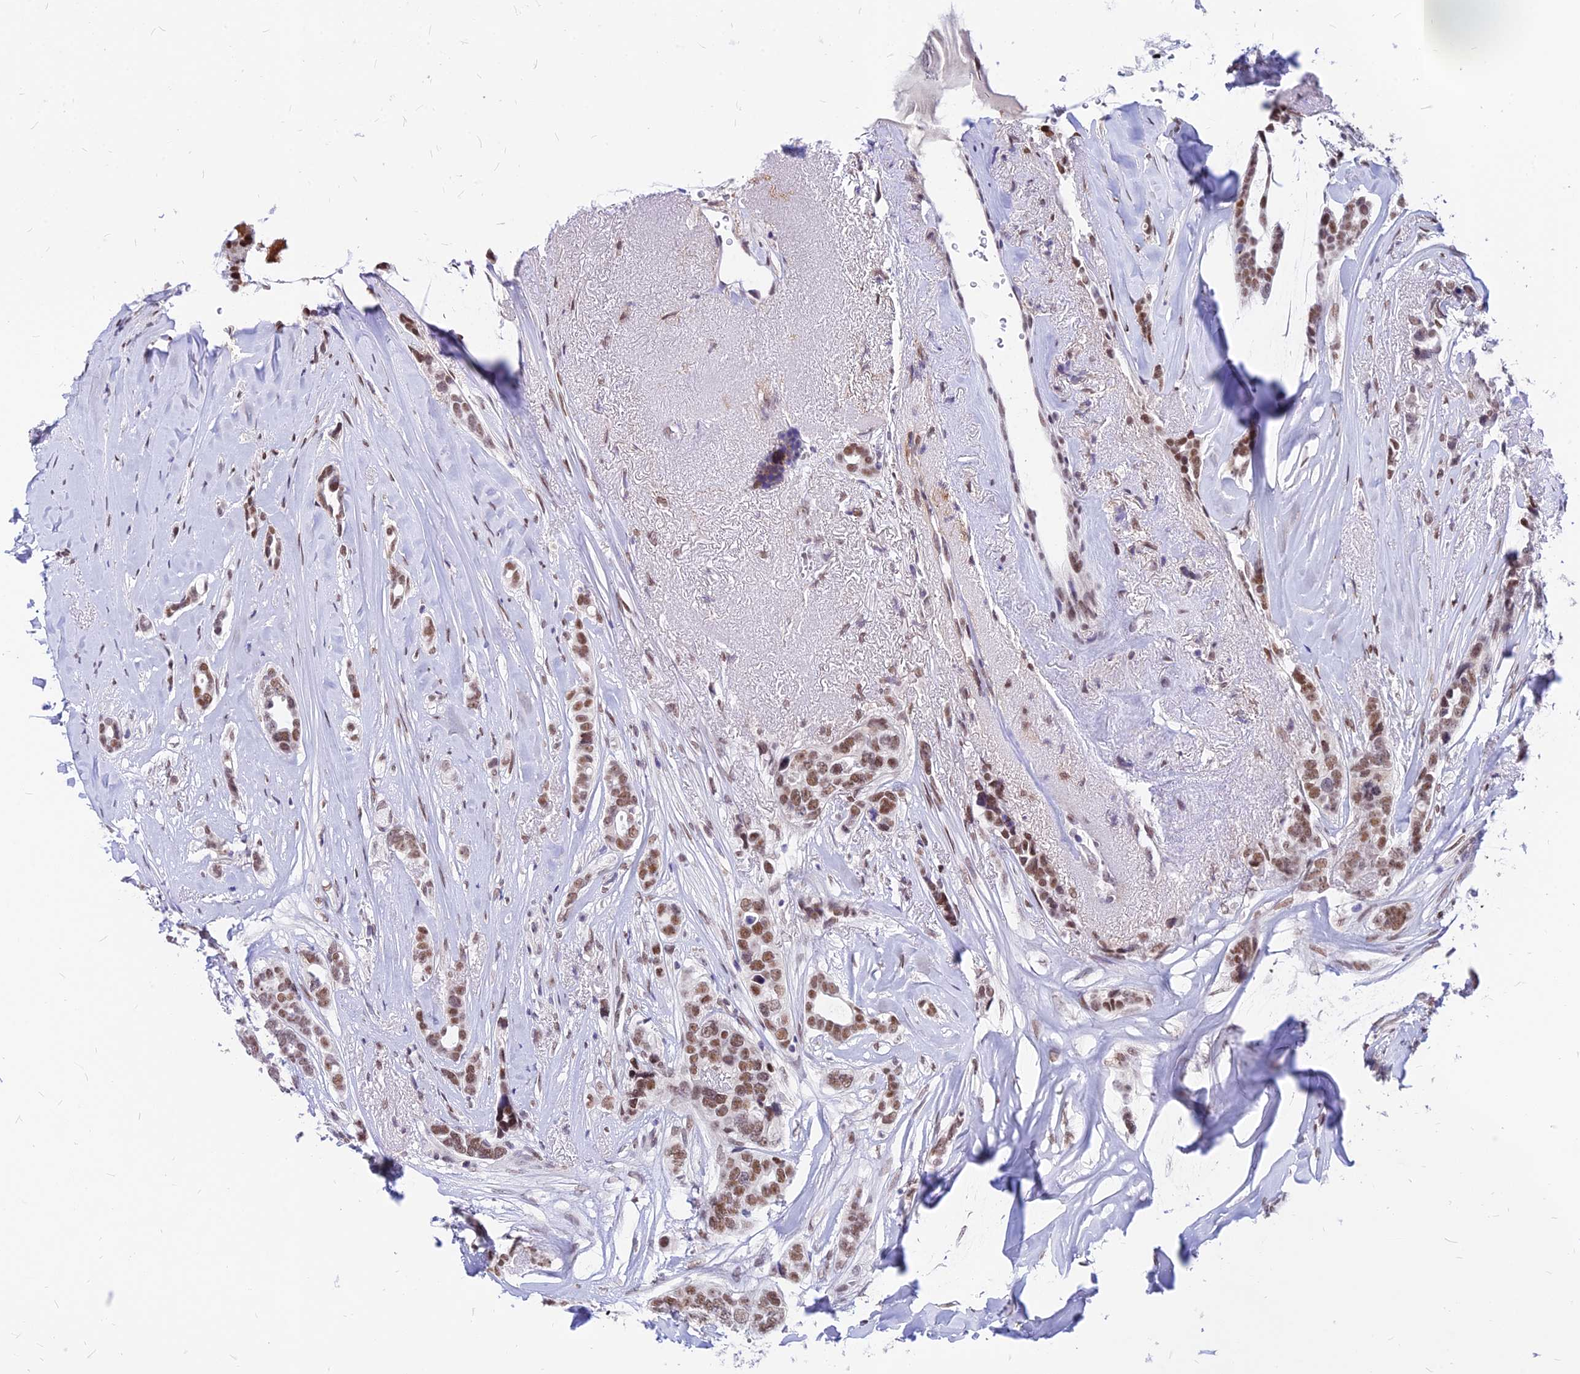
{"staining": {"intensity": "moderate", "quantity": ">75%", "location": "nuclear"}, "tissue": "breast cancer", "cell_type": "Tumor cells", "image_type": "cancer", "snomed": [{"axis": "morphology", "description": "Lobular carcinoma"}, {"axis": "topography", "description": "Breast"}], "caption": "Immunohistochemistry (IHC) histopathology image of human lobular carcinoma (breast) stained for a protein (brown), which reveals medium levels of moderate nuclear expression in about >75% of tumor cells.", "gene": "KCTD13", "patient": {"sex": "female", "age": 51}}